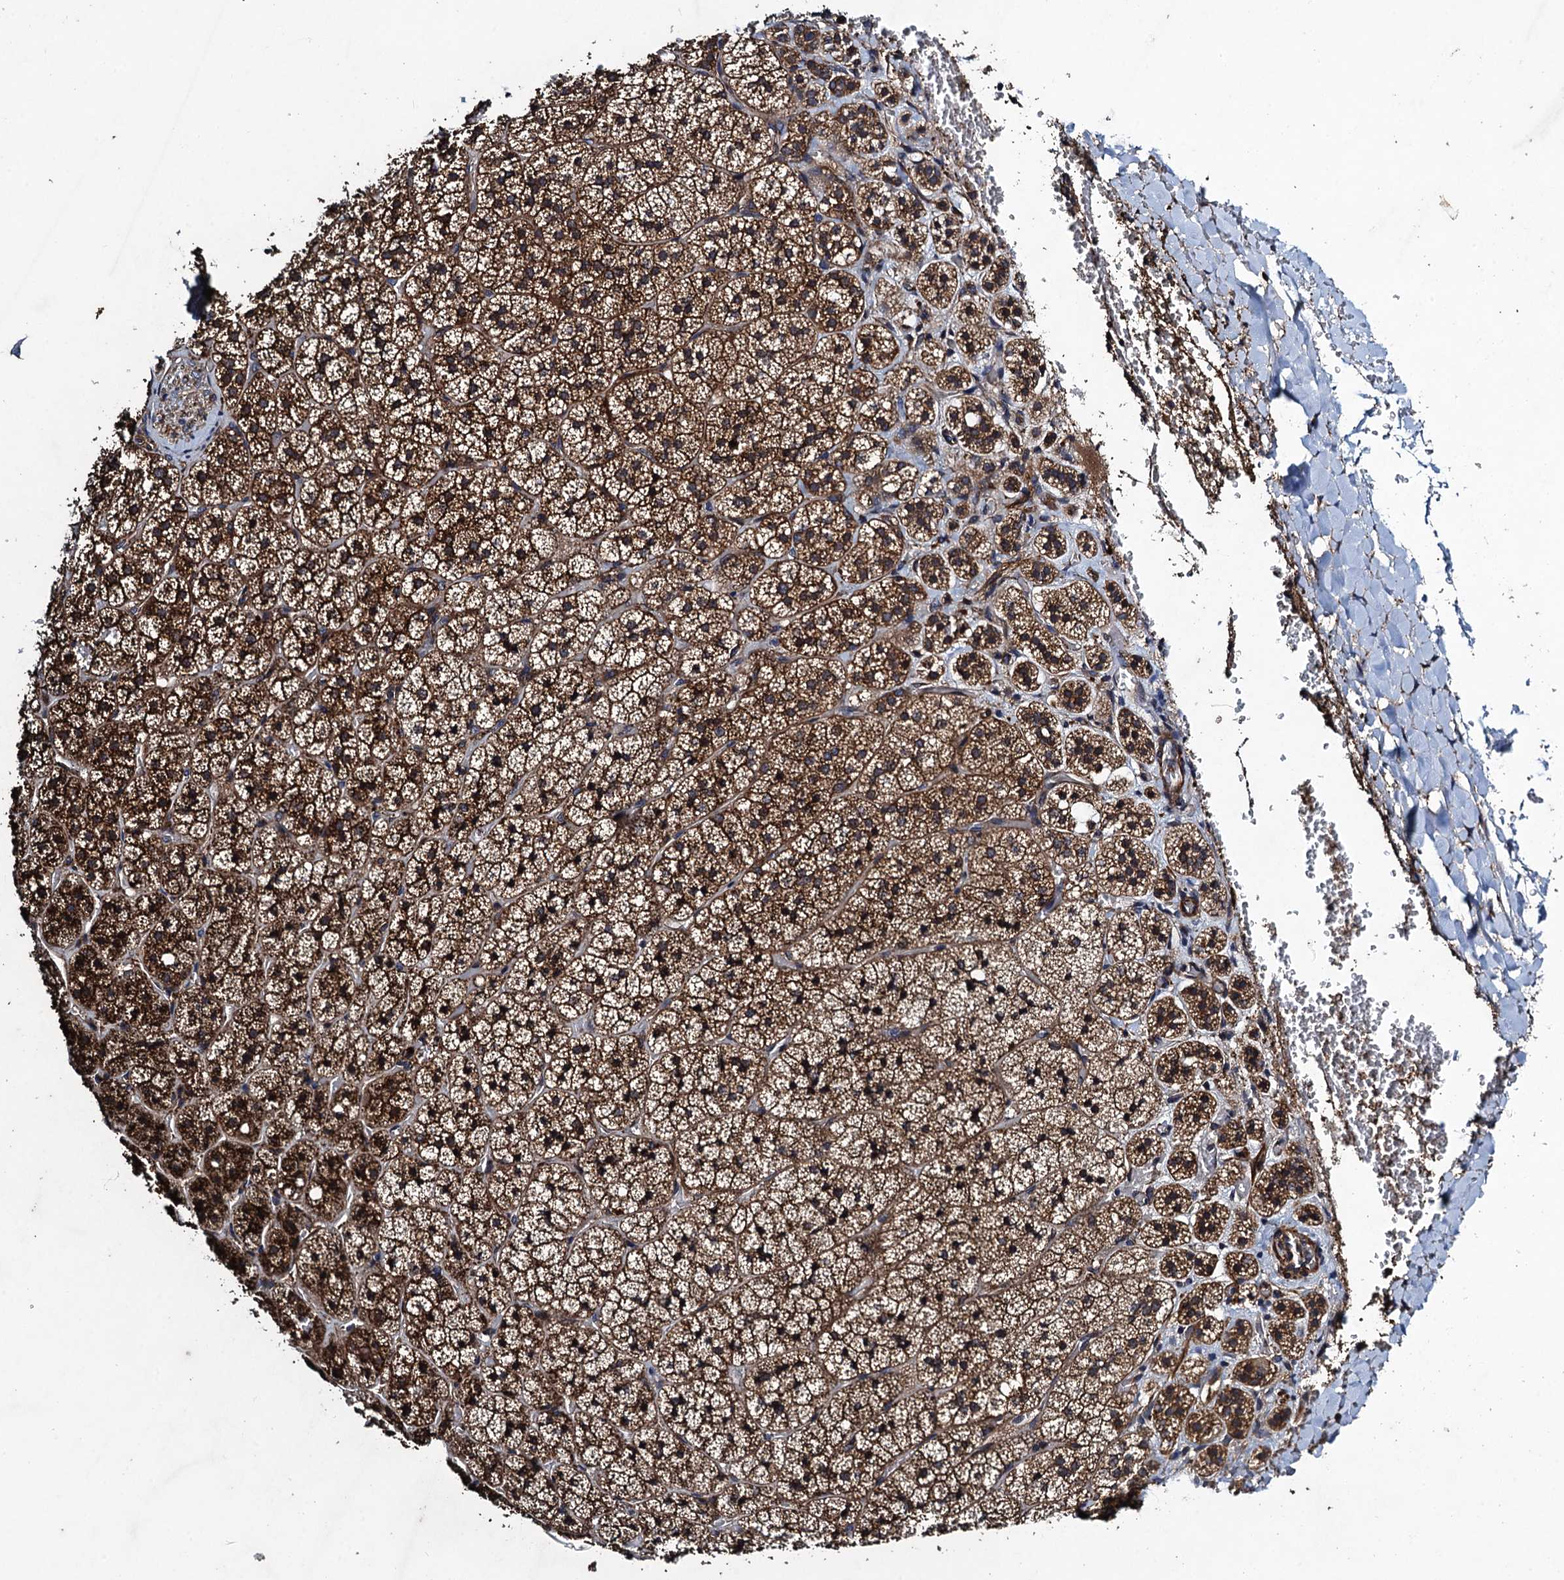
{"staining": {"intensity": "moderate", "quantity": ">75%", "location": "cytoplasmic/membranous"}, "tissue": "adrenal gland", "cell_type": "Glandular cells", "image_type": "normal", "snomed": [{"axis": "morphology", "description": "Normal tissue, NOS"}, {"axis": "topography", "description": "Adrenal gland"}], "caption": "Immunohistochemistry (IHC) (DAB) staining of normal adrenal gland displays moderate cytoplasmic/membranous protein positivity in about >75% of glandular cells. (DAB = brown stain, brightfield microscopy at high magnification).", "gene": "CNTN5", "patient": {"sex": "female", "age": 44}}